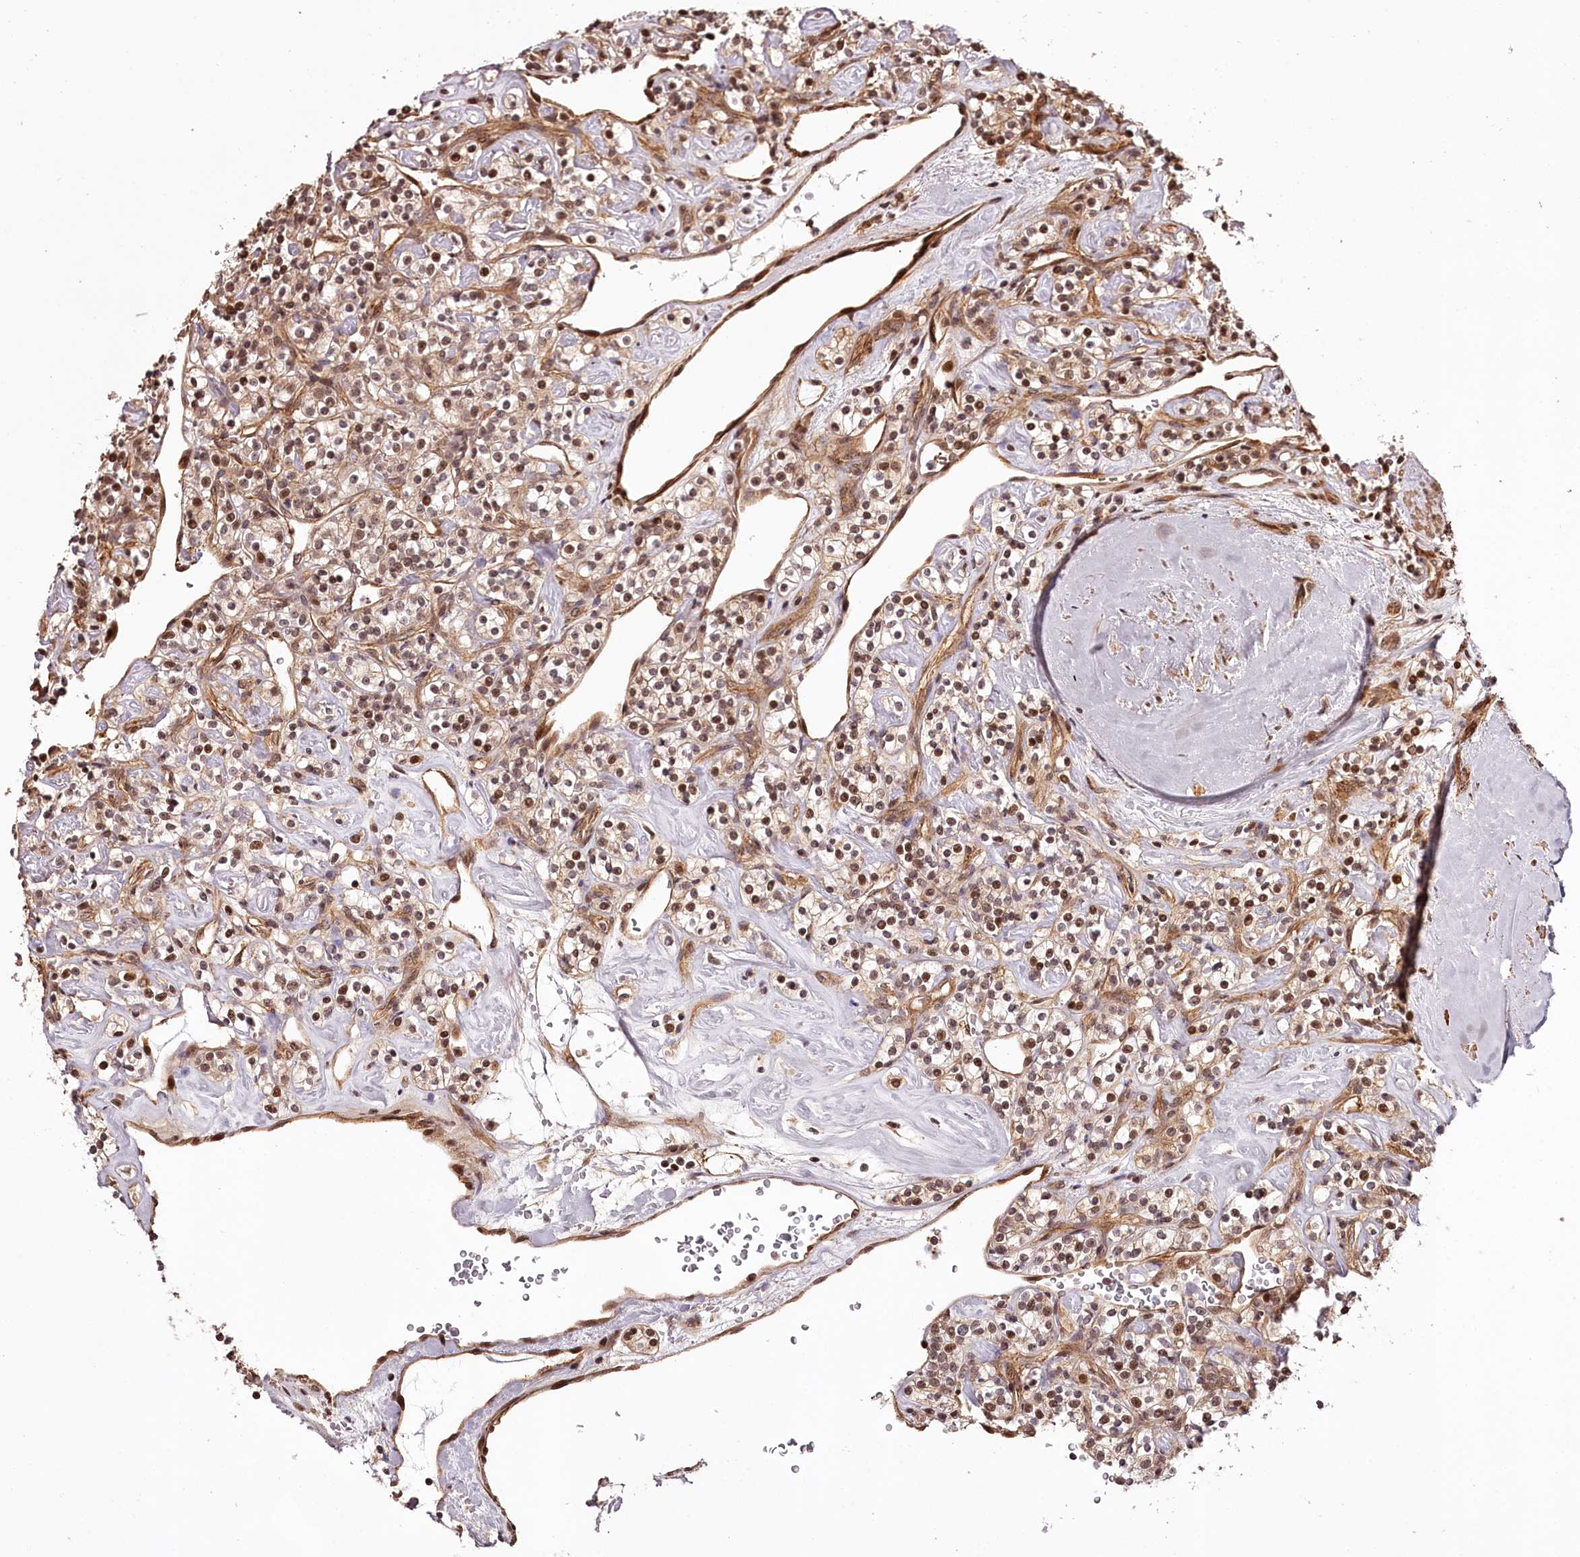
{"staining": {"intensity": "moderate", "quantity": ">75%", "location": "cytoplasmic/membranous,nuclear"}, "tissue": "renal cancer", "cell_type": "Tumor cells", "image_type": "cancer", "snomed": [{"axis": "morphology", "description": "Adenocarcinoma, NOS"}, {"axis": "topography", "description": "Kidney"}], "caption": "Adenocarcinoma (renal) stained with a brown dye displays moderate cytoplasmic/membranous and nuclear positive expression in approximately >75% of tumor cells.", "gene": "TTC33", "patient": {"sex": "male", "age": 77}}